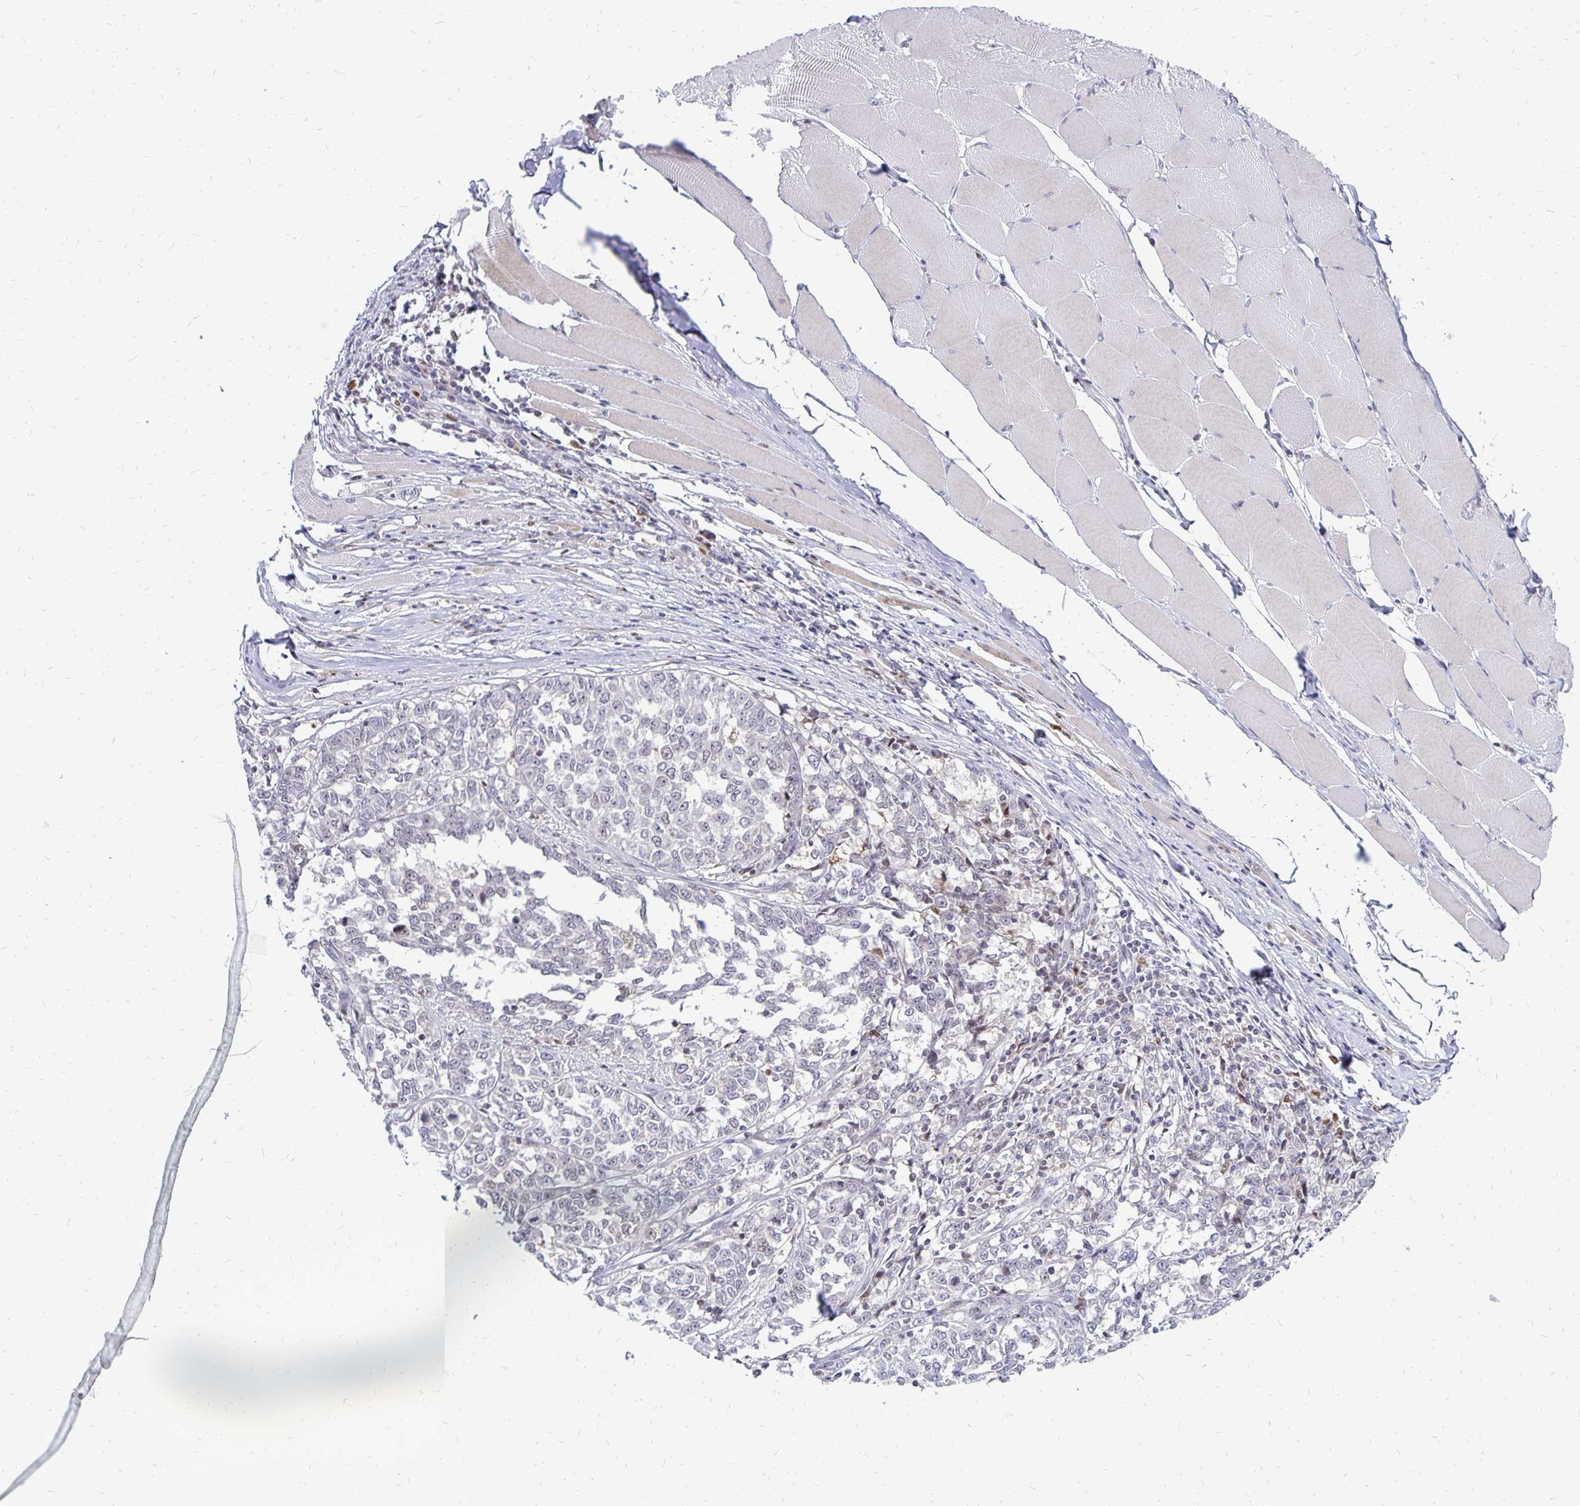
{"staining": {"intensity": "negative", "quantity": "none", "location": "none"}, "tissue": "melanoma", "cell_type": "Tumor cells", "image_type": "cancer", "snomed": [{"axis": "morphology", "description": "Malignant melanoma, NOS"}, {"axis": "topography", "description": "Skin"}], "caption": "Immunohistochemical staining of malignant melanoma demonstrates no significant positivity in tumor cells.", "gene": "DCK", "patient": {"sex": "female", "age": 72}}